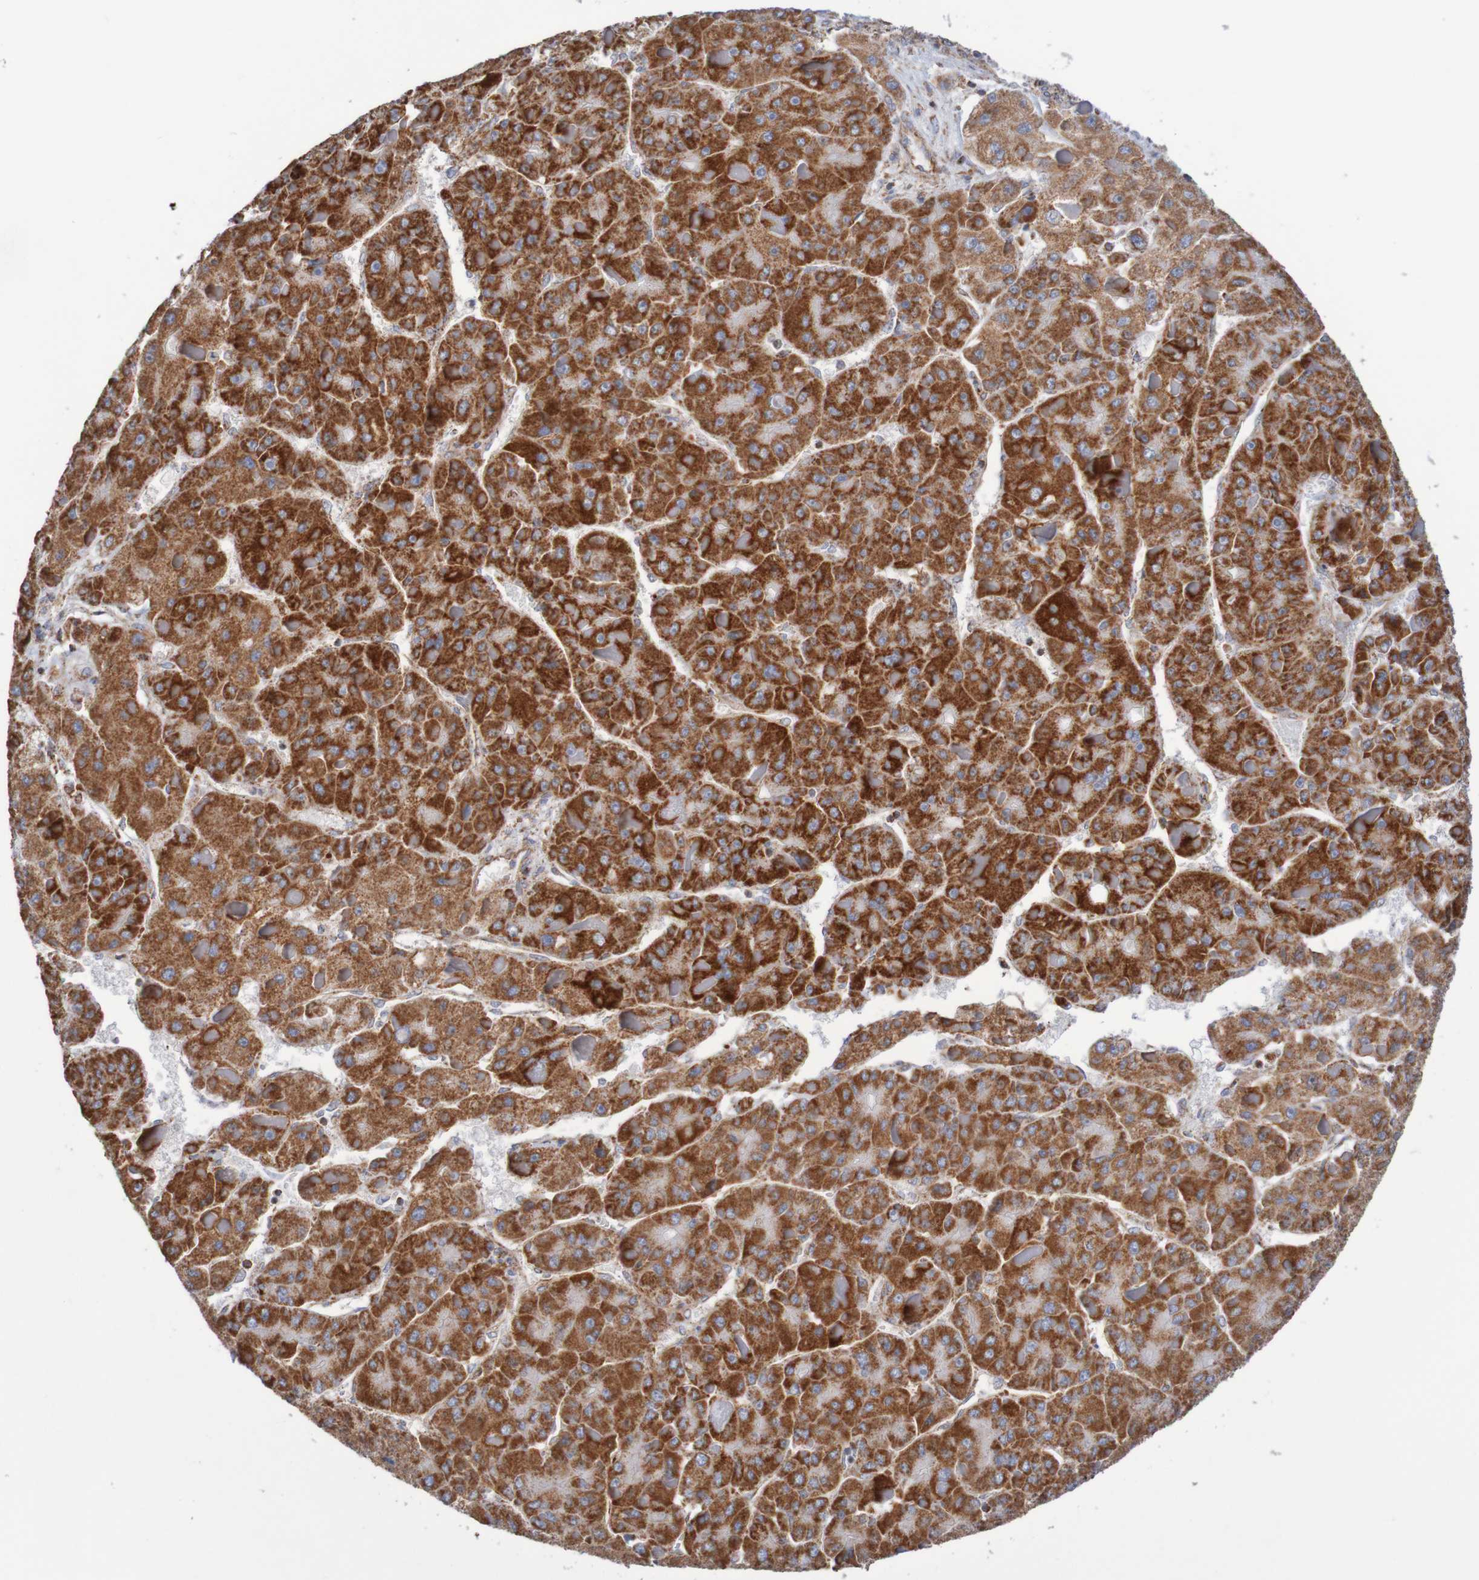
{"staining": {"intensity": "strong", "quantity": ">75%", "location": "cytoplasmic/membranous"}, "tissue": "liver cancer", "cell_type": "Tumor cells", "image_type": "cancer", "snomed": [{"axis": "morphology", "description": "Carcinoma, Hepatocellular, NOS"}, {"axis": "topography", "description": "Liver"}], "caption": "An immunohistochemistry (IHC) histopathology image of tumor tissue is shown. Protein staining in brown labels strong cytoplasmic/membranous positivity in liver cancer (hepatocellular carcinoma) within tumor cells.", "gene": "MMEL1", "patient": {"sex": "female", "age": 73}}